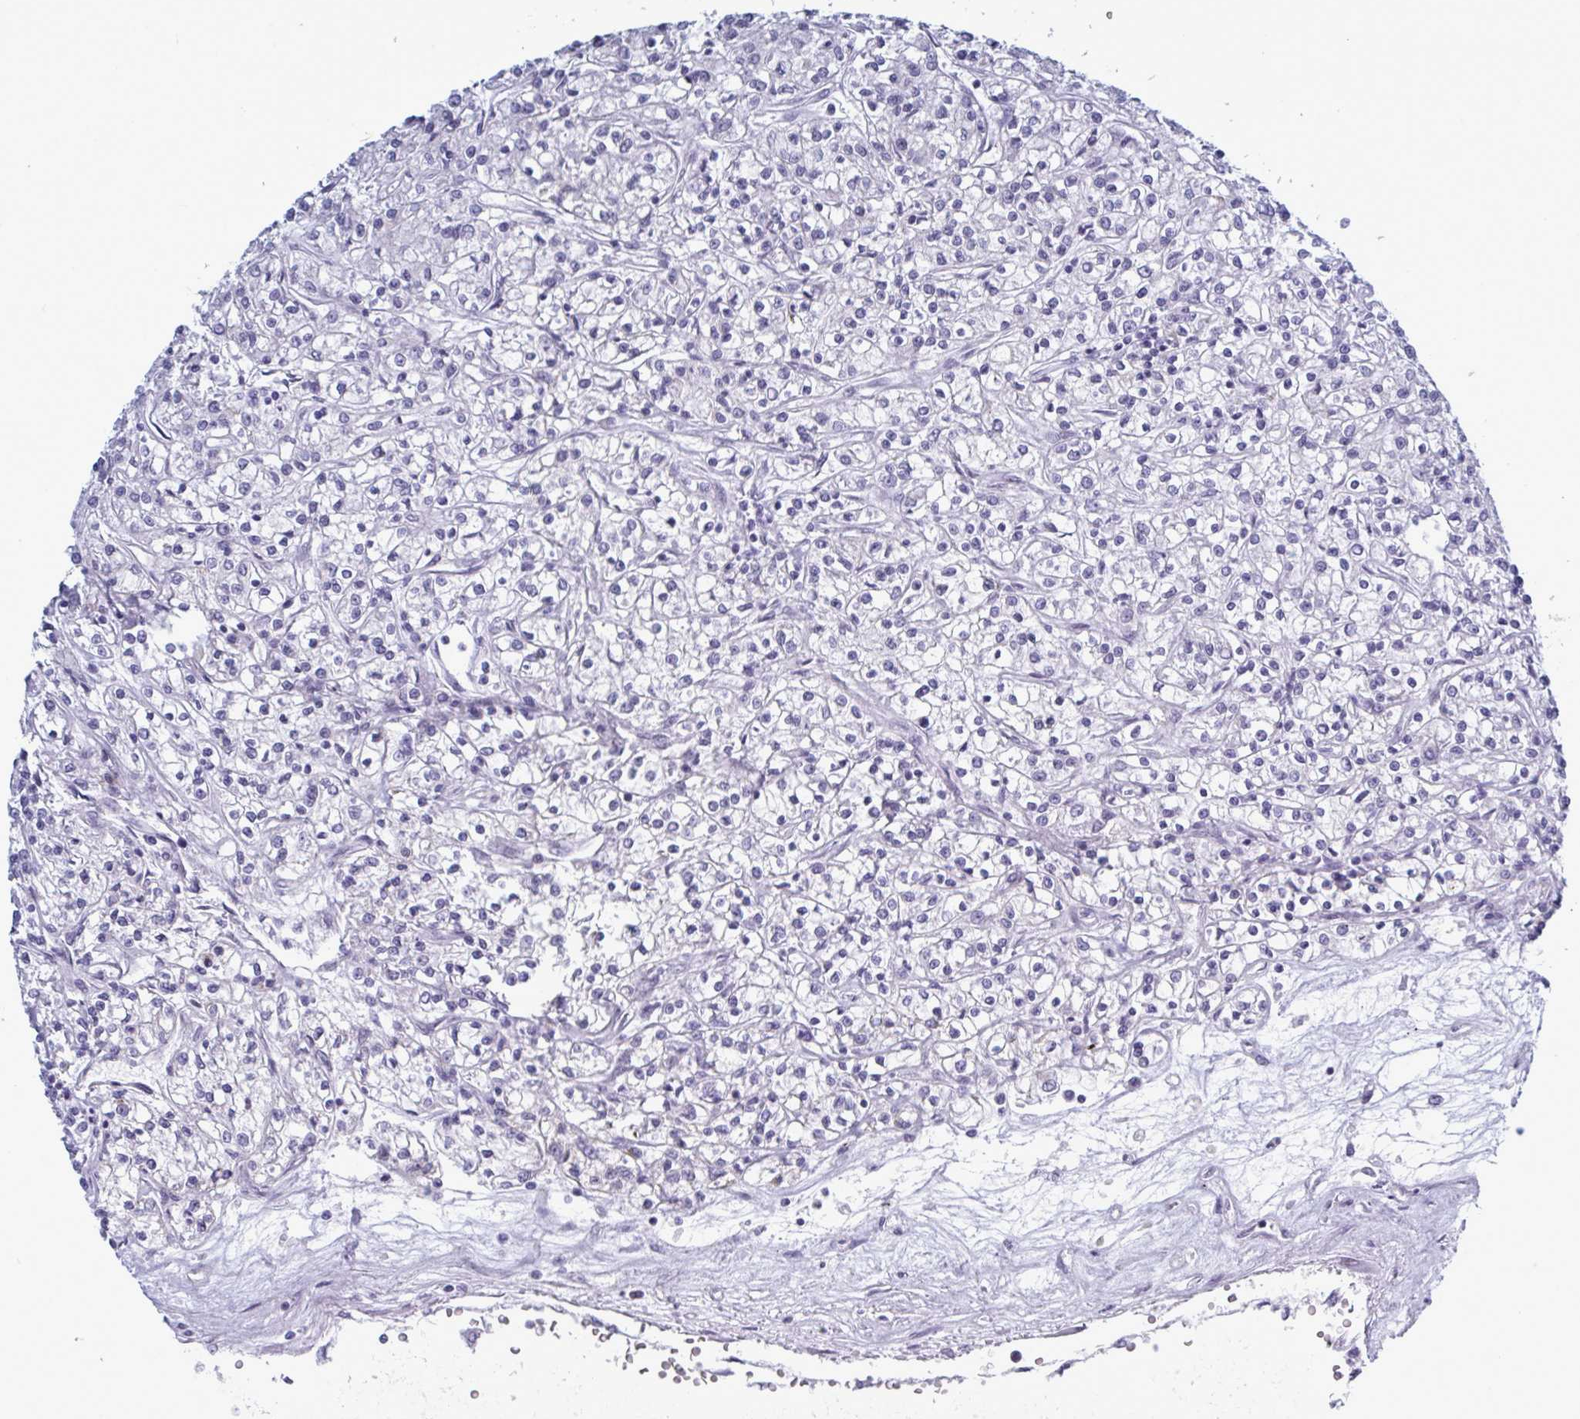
{"staining": {"intensity": "negative", "quantity": "none", "location": "none"}, "tissue": "renal cancer", "cell_type": "Tumor cells", "image_type": "cancer", "snomed": [{"axis": "morphology", "description": "Adenocarcinoma, NOS"}, {"axis": "topography", "description": "Kidney"}], "caption": "Tumor cells are negative for protein expression in human renal adenocarcinoma.", "gene": "PPP1R10", "patient": {"sex": "female", "age": 59}}